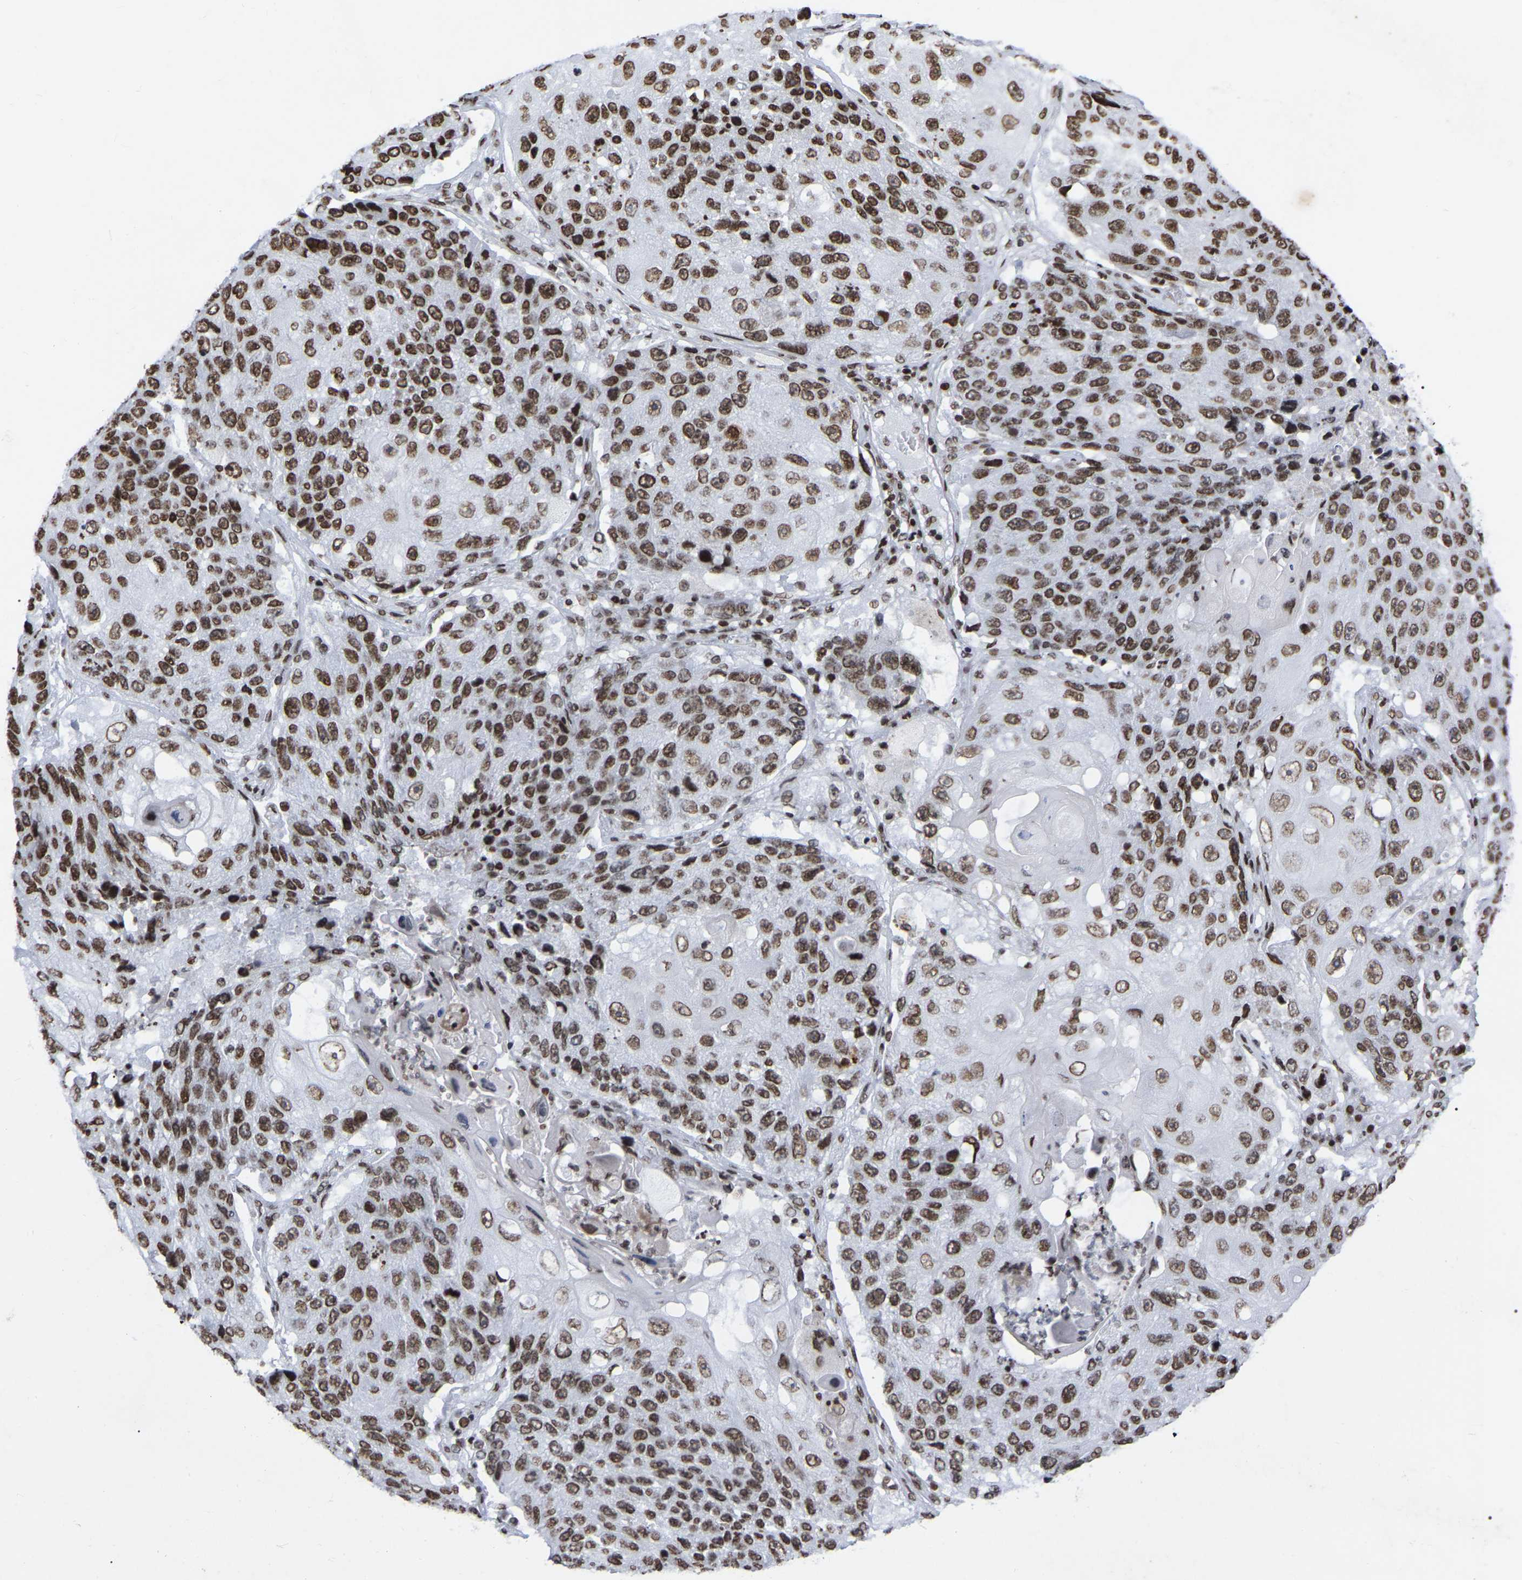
{"staining": {"intensity": "moderate", "quantity": ">75%", "location": "nuclear"}, "tissue": "lung cancer", "cell_type": "Tumor cells", "image_type": "cancer", "snomed": [{"axis": "morphology", "description": "Squamous cell carcinoma, NOS"}, {"axis": "topography", "description": "Lung"}], "caption": "Protein analysis of lung squamous cell carcinoma tissue exhibits moderate nuclear positivity in approximately >75% of tumor cells.", "gene": "PRCC", "patient": {"sex": "male", "age": 61}}